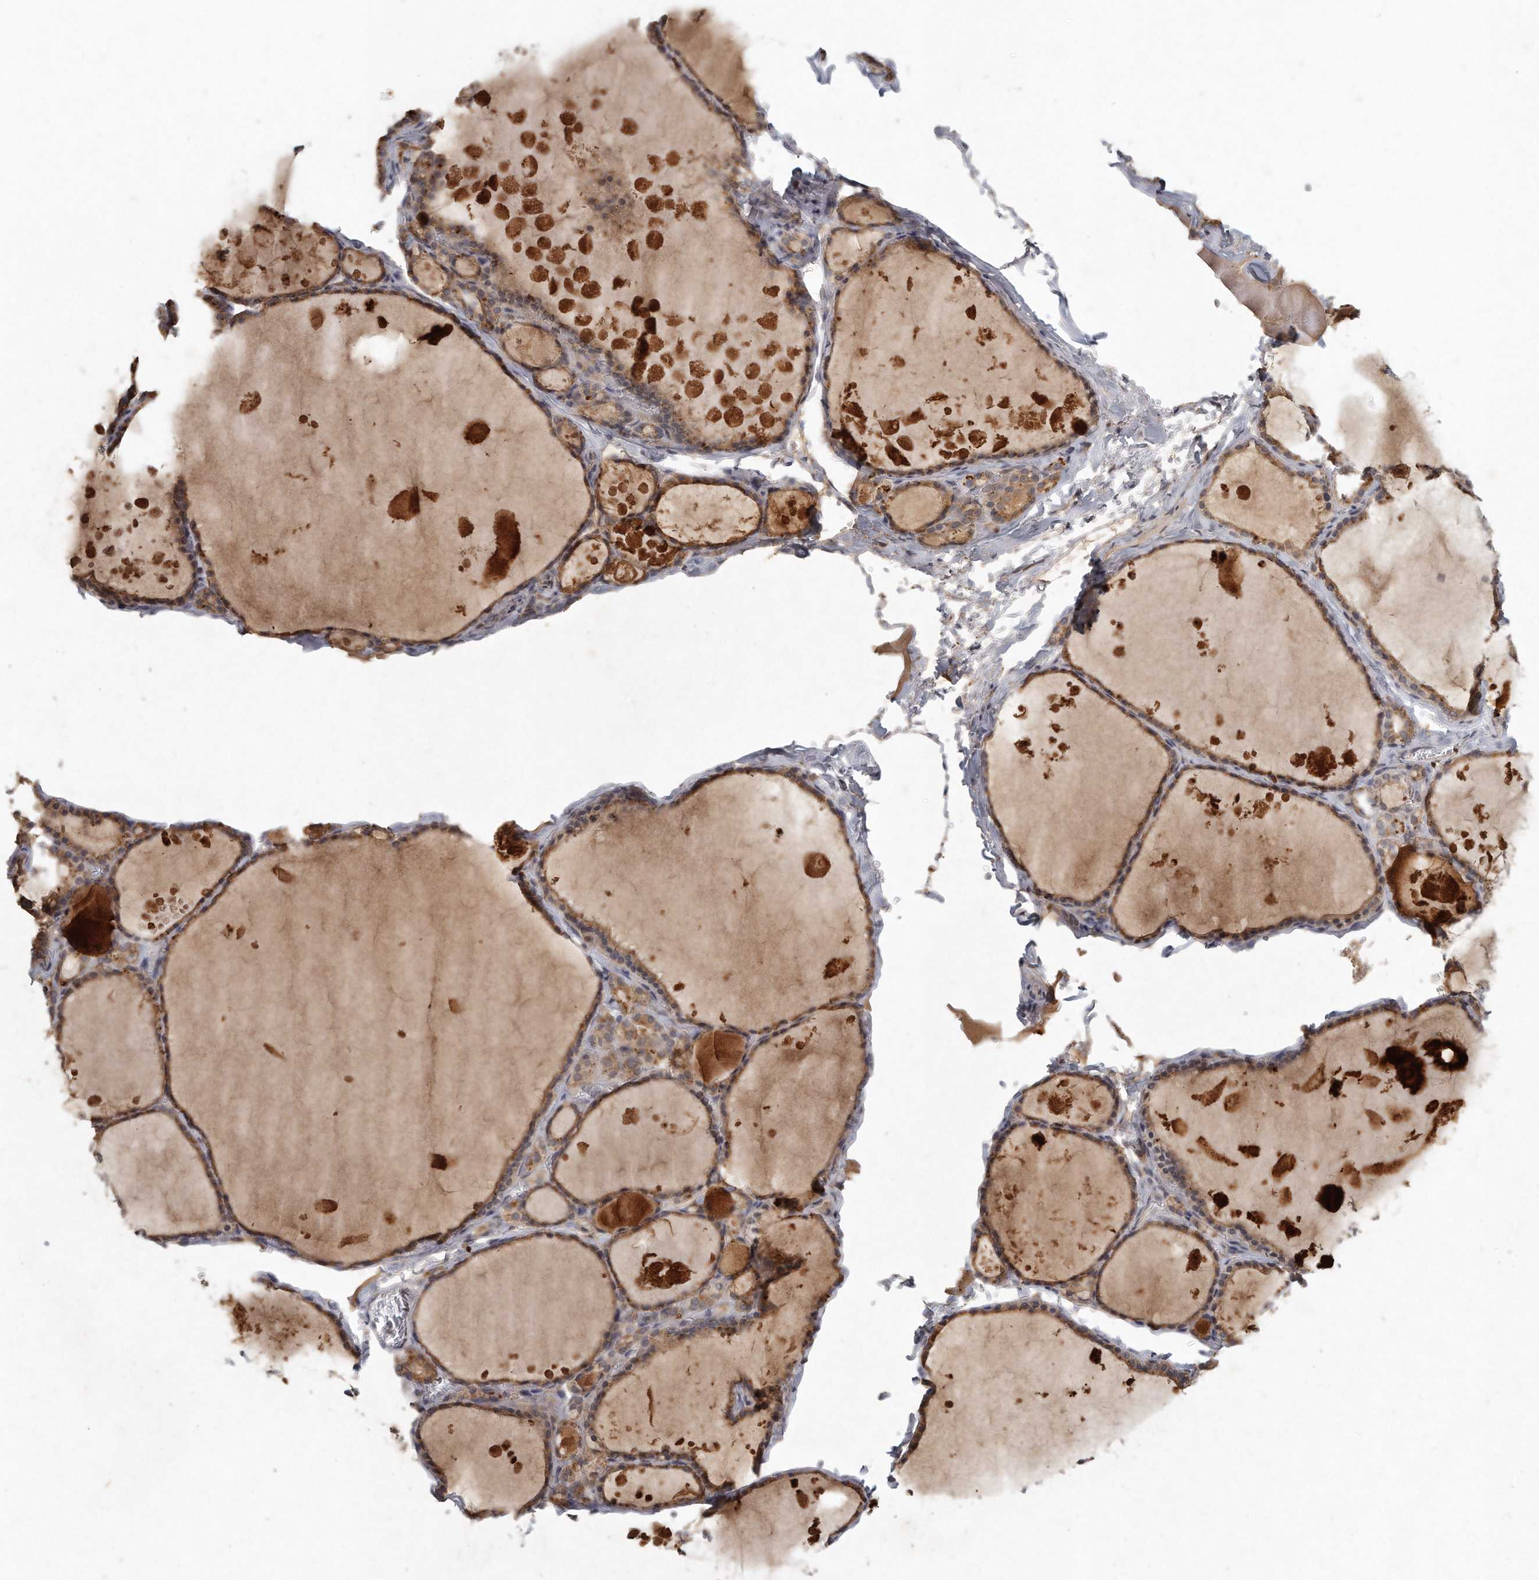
{"staining": {"intensity": "moderate", "quantity": ">75%", "location": "cytoplasmic/membranous"}, "tissue": "thyroid gland", "cell_type": "Glandular cells", "image_type": "normal", "snomed": [{"axis": "morphology", "description": "Normal tissue, NOS"}, {"axis": "topography", "description": "Thyroid gland"}], "caption": "This is an image of IHC staining of unremarkable thyroid gland, which shows moderate expression in the cytoplasmic/membranous of glandular cells.", "gene": "LGALS8", "patient": {"sex": "male", "age": 56}}